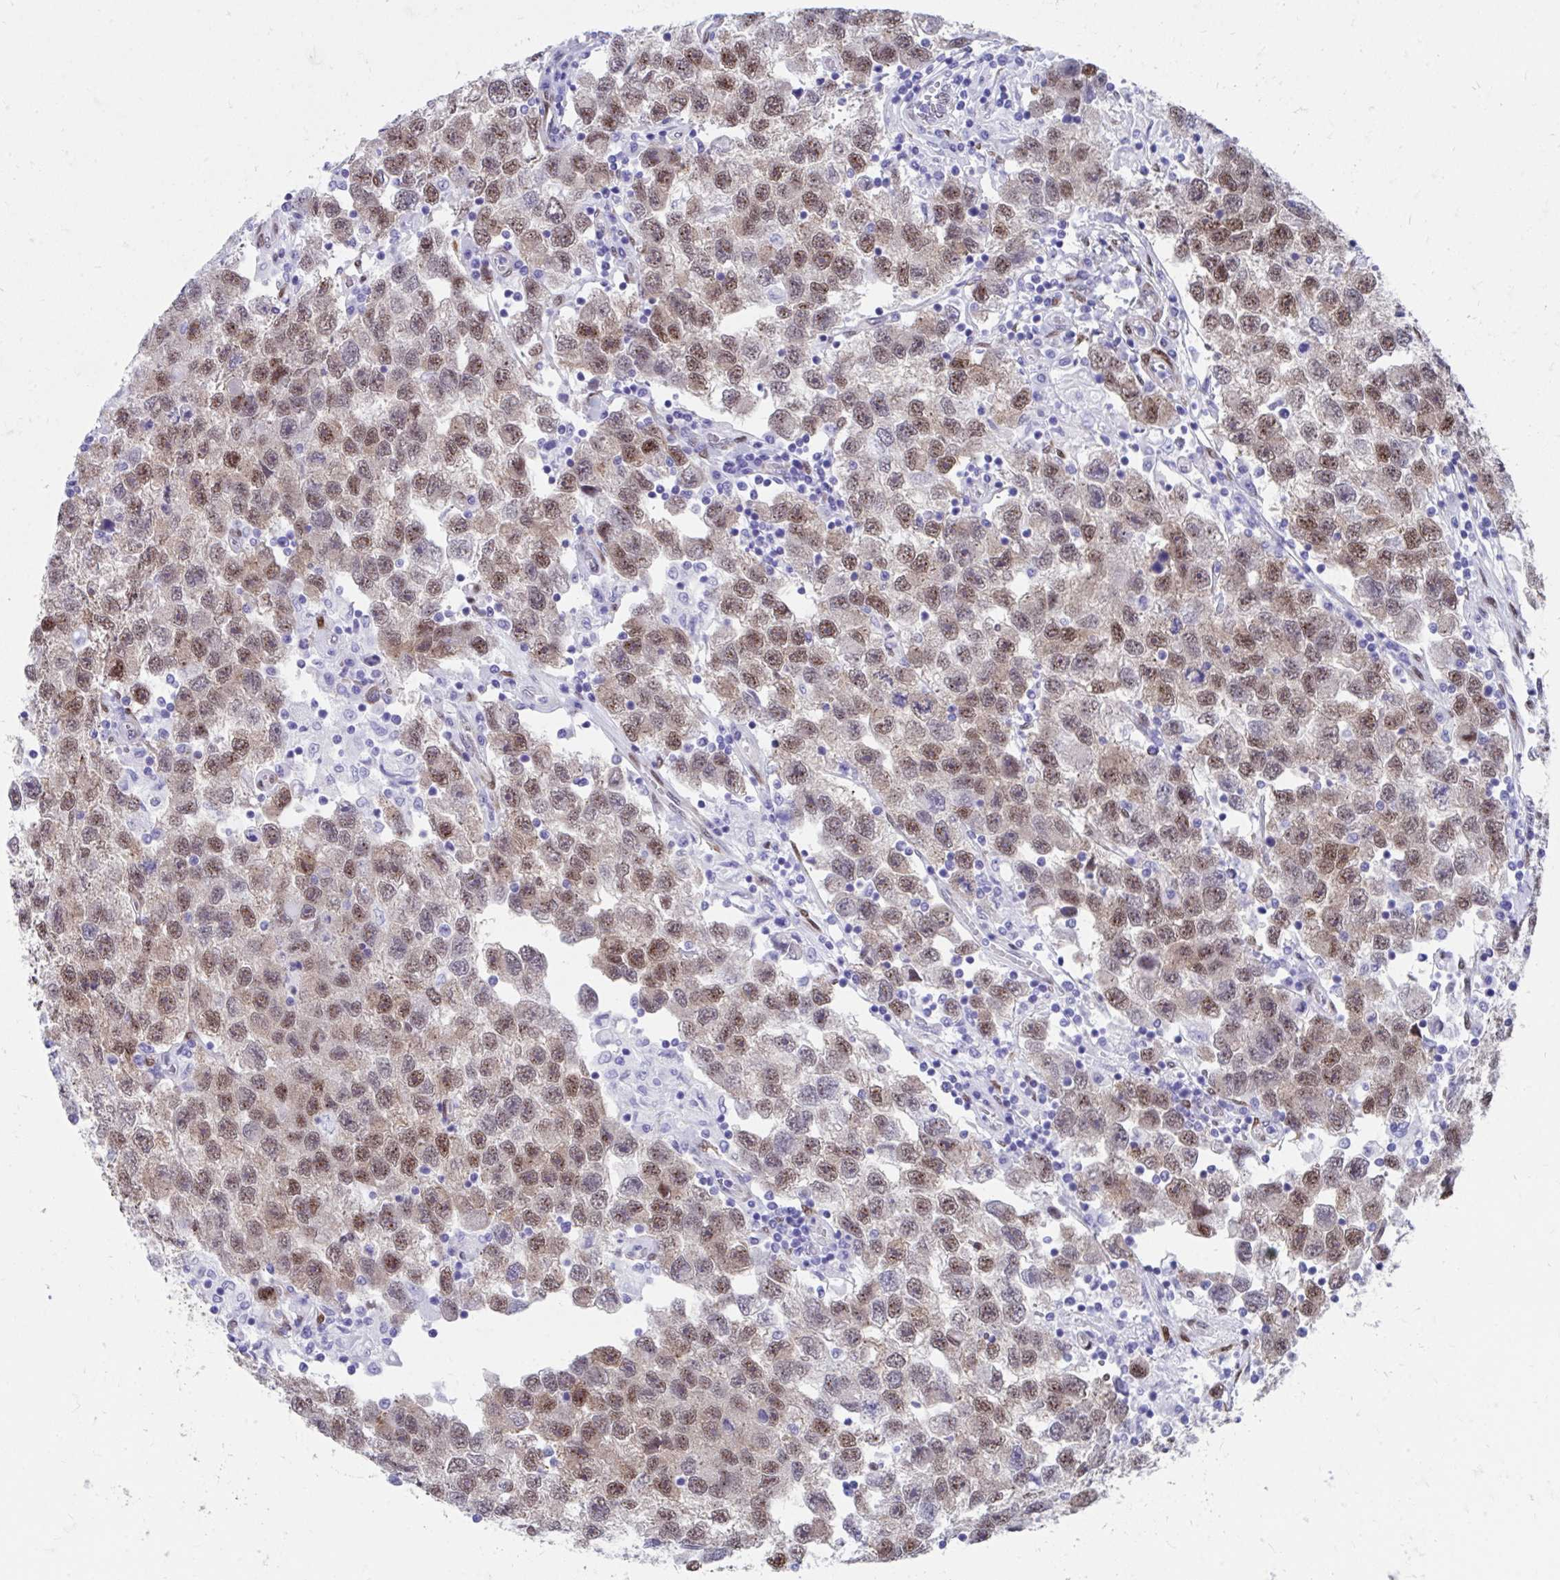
{"staining": {"intensity": "moderate", "quantity": ">75%", "location": "nuclear"}, "tissue": "testis cancer", "cell_type": "Tumor cells", "image_type": "cancer", "snomed": [{"axis": "morphology", "description": "Seminoma, NOS"}, {"axis": "topography", "description": "Testis"}], "caption": "Human testis cancer stained with a protein marker displays moderate staining in tumor cells.", "gene": "RBPMS", "patient": {"sex": "male", "age": 26}}